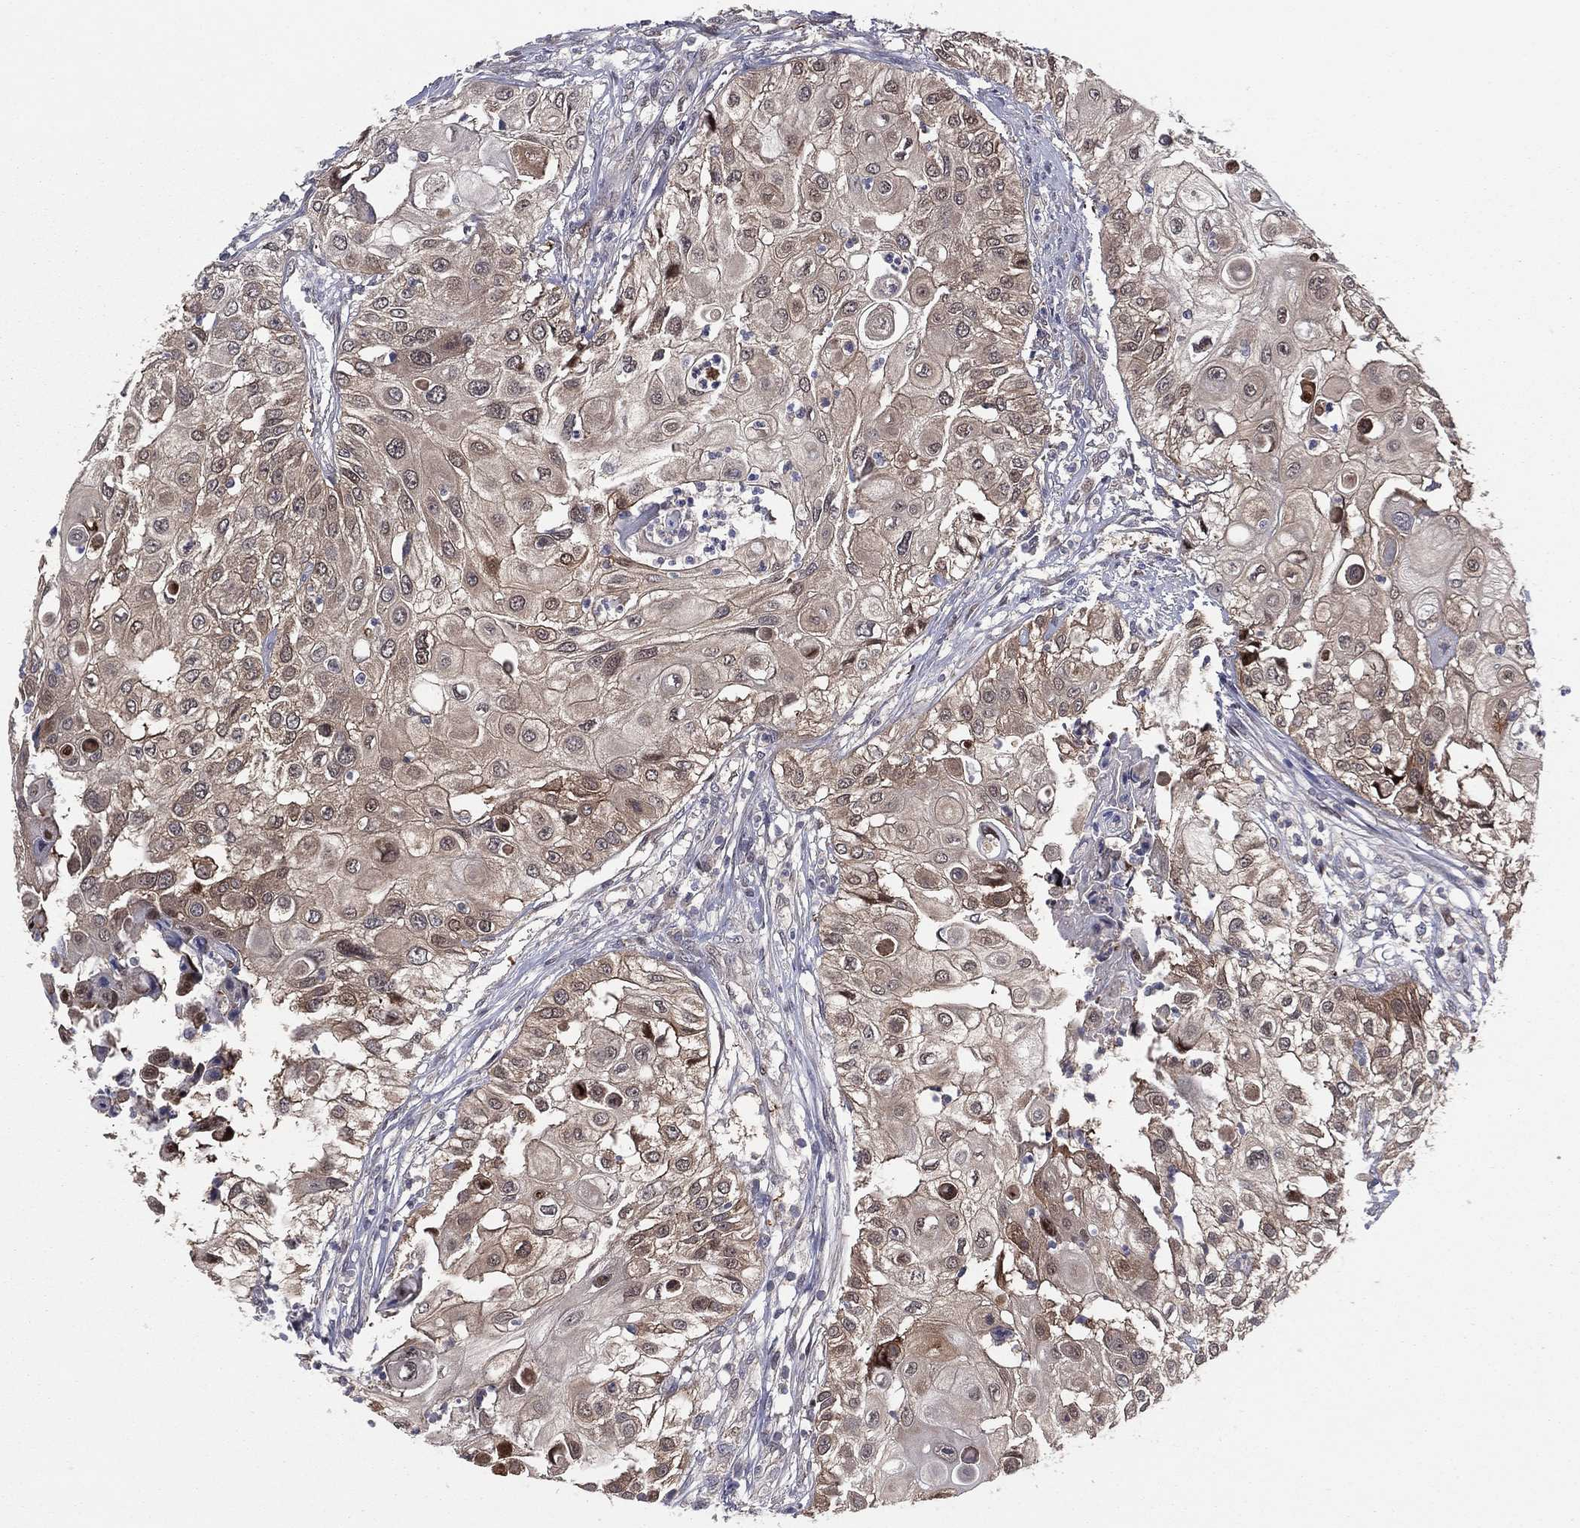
{"staining": {"intensity": "weak", "quantity": "<25%", "location": "cytoplasmic/membranous"}, "tissue": "urothelial cancer", "cell_type": "Tumor cells", "image_type": "cancer", "snomed": [{"axis": "morphology", "description": "Urothelial carcinoma, High grade"}, {"axis": "topography", "description": "Urinary bladder"}], "caption": "Immunohistochemistry (IHC) photomicrograph of high-grade urothelial carcinoma stained for a protein (brown), which demonstrates no expression in tumor cells. (DAB immunohistochemistry (IHC) visualized using brightfield microscopy, high magnification).", "gene": "SNCG", "patient": {"sex": "female", "age": 79}}